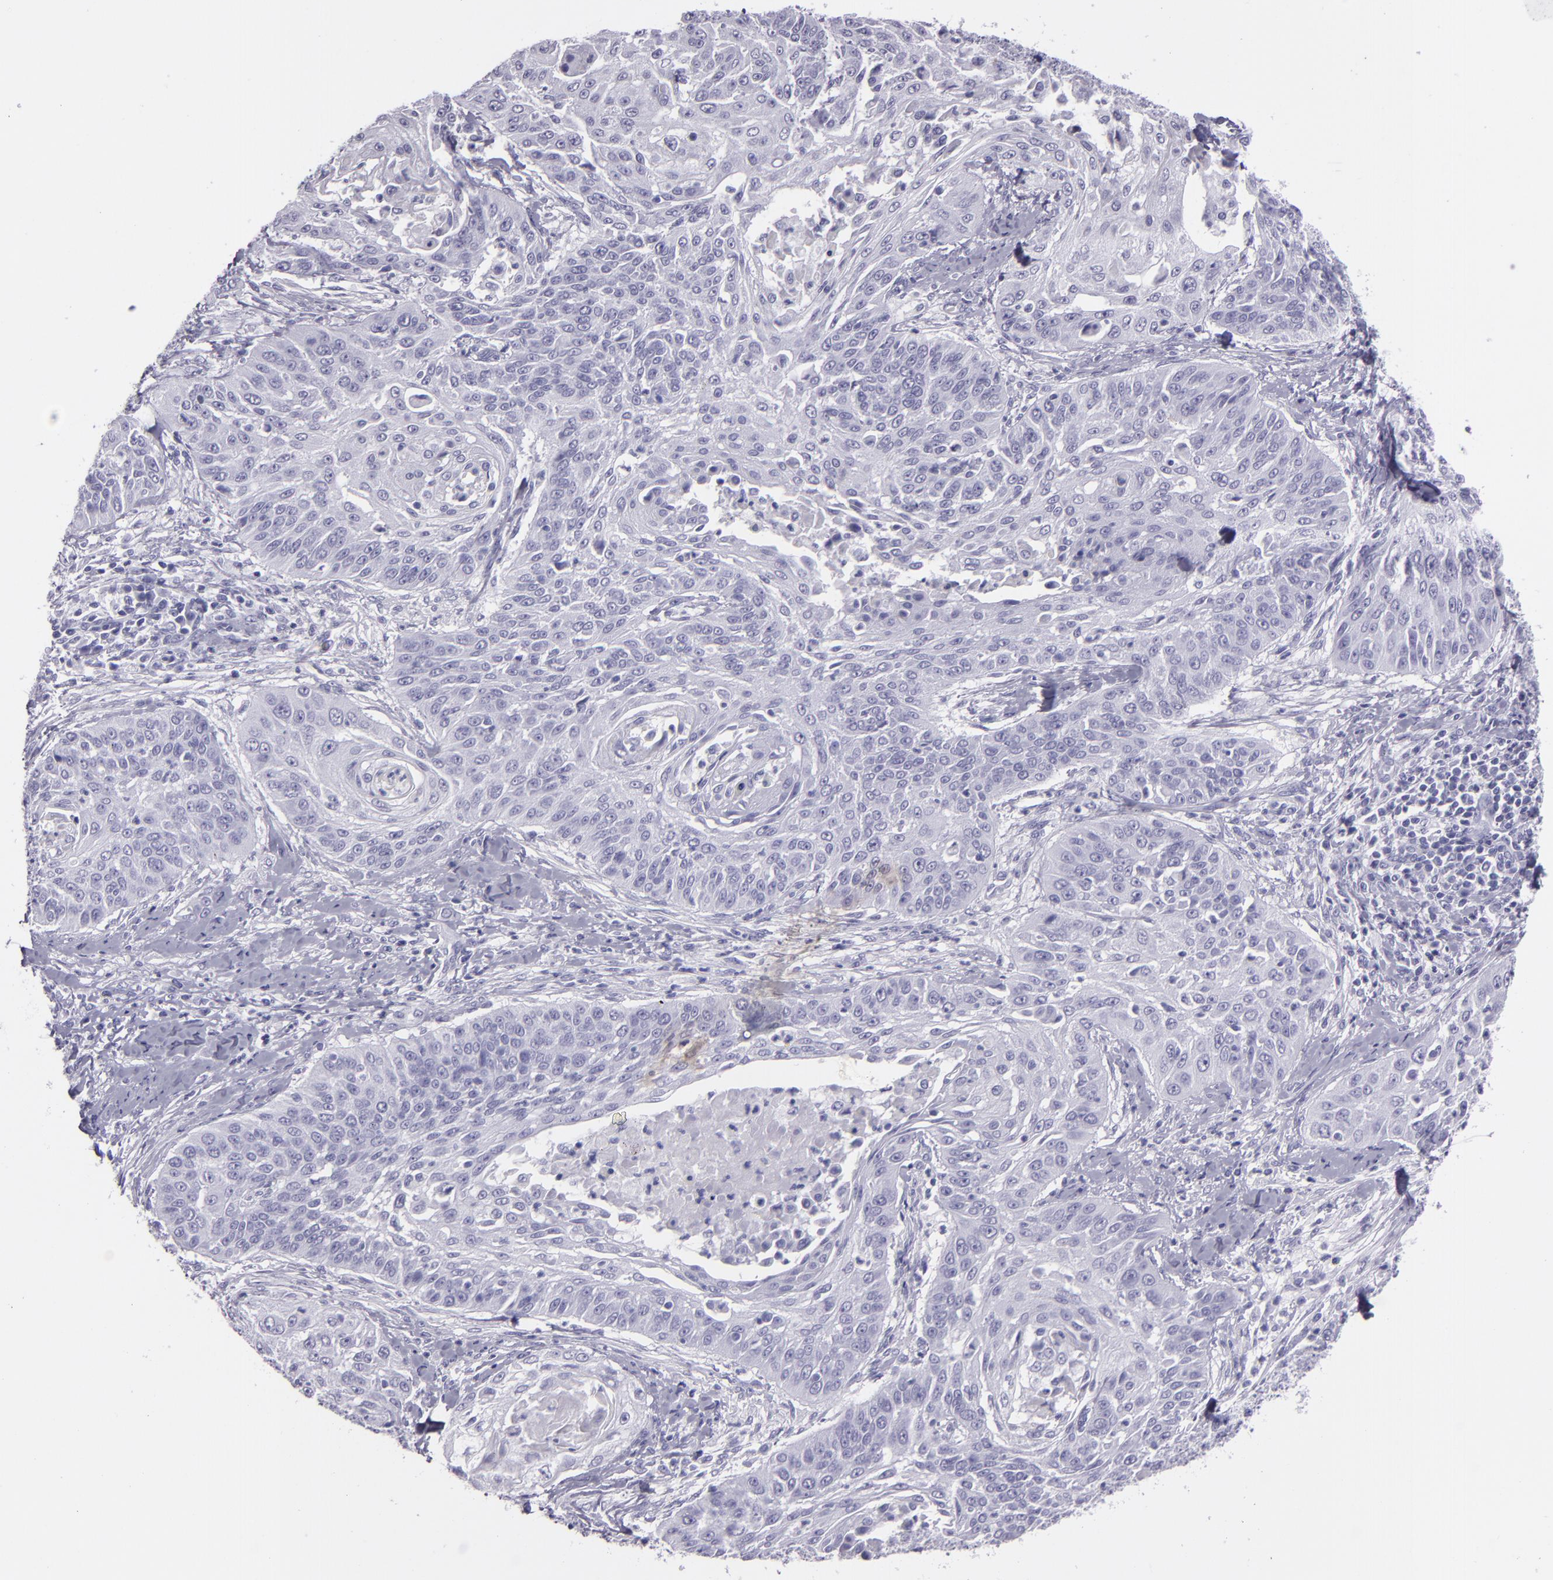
{"staining": {"intensity": "negative", "quantity": "none", "location": "none"}, "tissue": "cervical cancer", "cell_type": "Tumor cells", "image_type": "cancer", "snomed": [{"axis": "morphology", "description": "Squamous cell carcinoma, NOS"}, {"axis": "topography", "description": "Cervix"}], "caption": "Cervical cancer (squamous cell carcinoma) stained for a protein using immunohistochemistry shows no positivity tumor cells.", "gene": "CR2", "patient": {"sex": "female", "age": 64}}